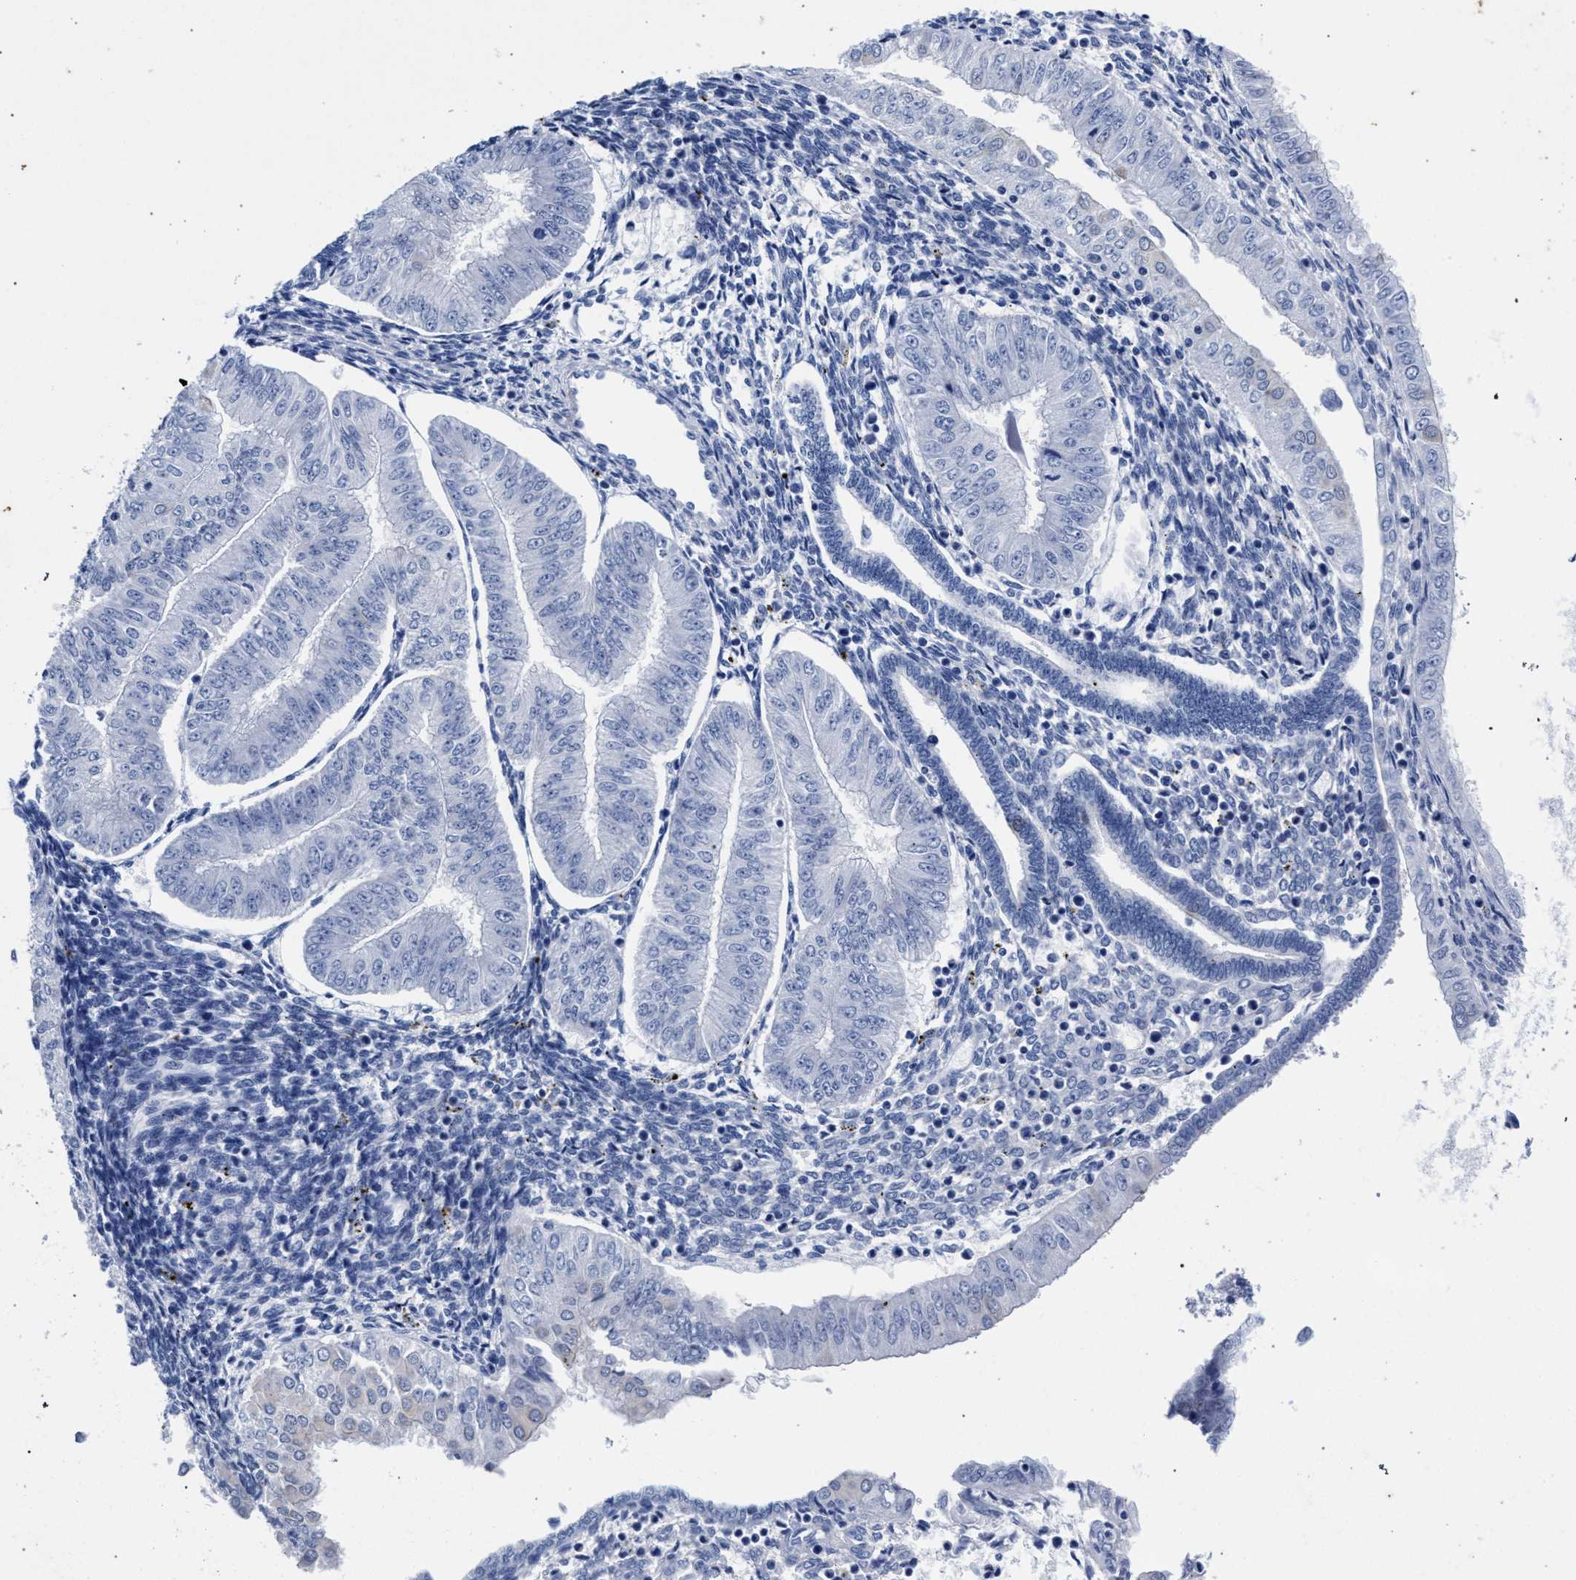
{"staining": {"intensity": "negative", "quantity": "none", "location": "none"}, "tissue": "endometrial cancer", "cell_type": "Tumor cells", "image_type": "cancer", "snomed": [{"axis": "morphology", "description": "Normal tissue, NOS"}, {"axis": "morphology", "description": "Adenocarcinoma, NOS"}, {"axis": "topography", "description": "Endometrium"}], "caption": "A micrograph of human endometrial adenocarcinoma is negative for staining in tumor cells.", "gene": "AKAP4", "patient": {"sex": "female", "age": 53}}